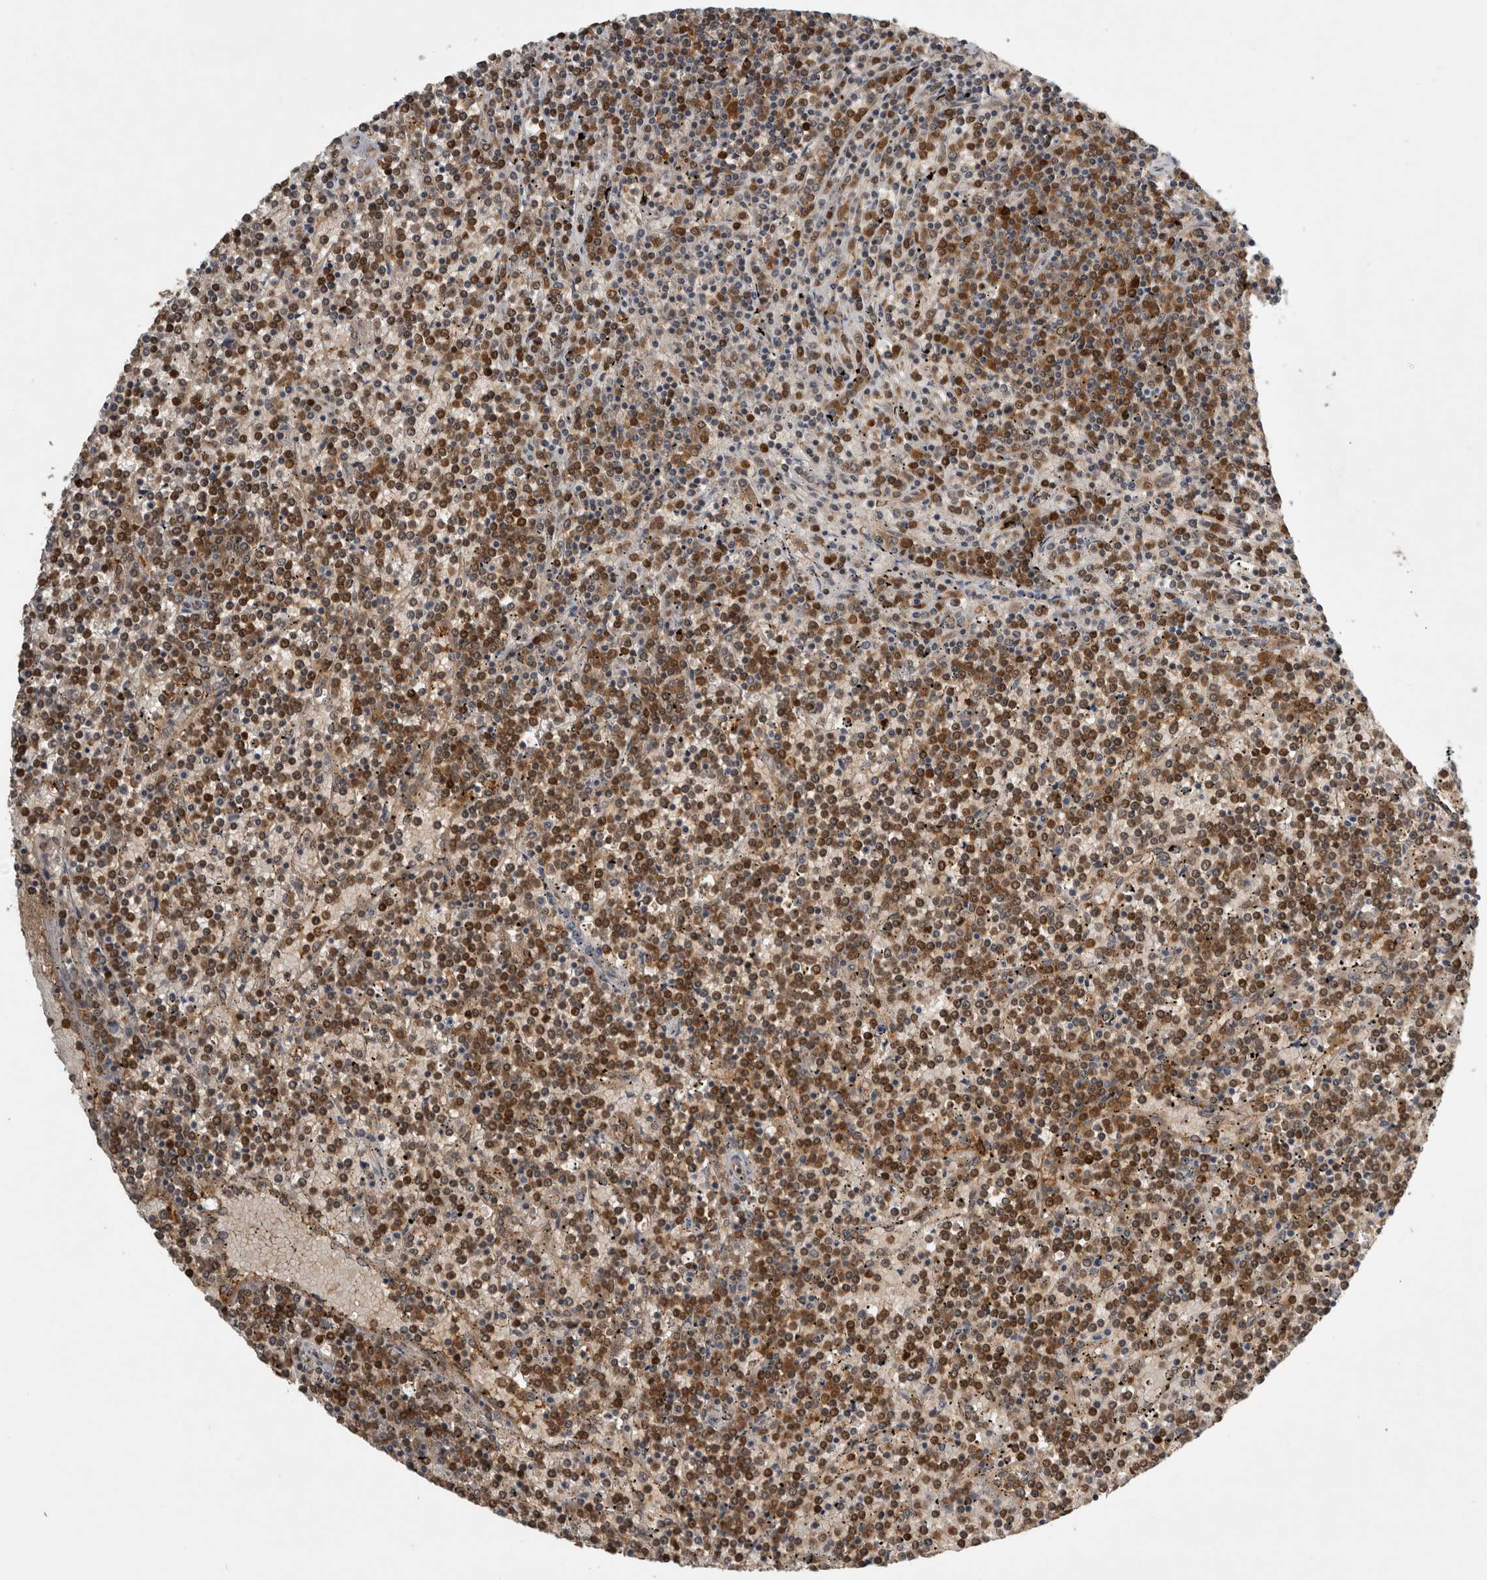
{"staining": {"intensity": "moderate", "quantity": ">75%", "location": "cytoplasmic/membranous,nuclear"}, "tissue": "lymphoma", "cell_type": "Tumor cells", "image_type": "cancer", "snomed": [{"axis": "morphology", "description": "Malignant lymphoma, non-Hodgkin's type, Low grade"}, {"axis": "topography", "description": "Spleen"}], "caption": "A medium amount of moderate cytoplasmic/membranous and nuclear expression is appreciated in approximately >75% of tumor cells in lymphoma tissue.", "gene": "TRMT61B", "patient": {"sex": "female", "age": 19}}